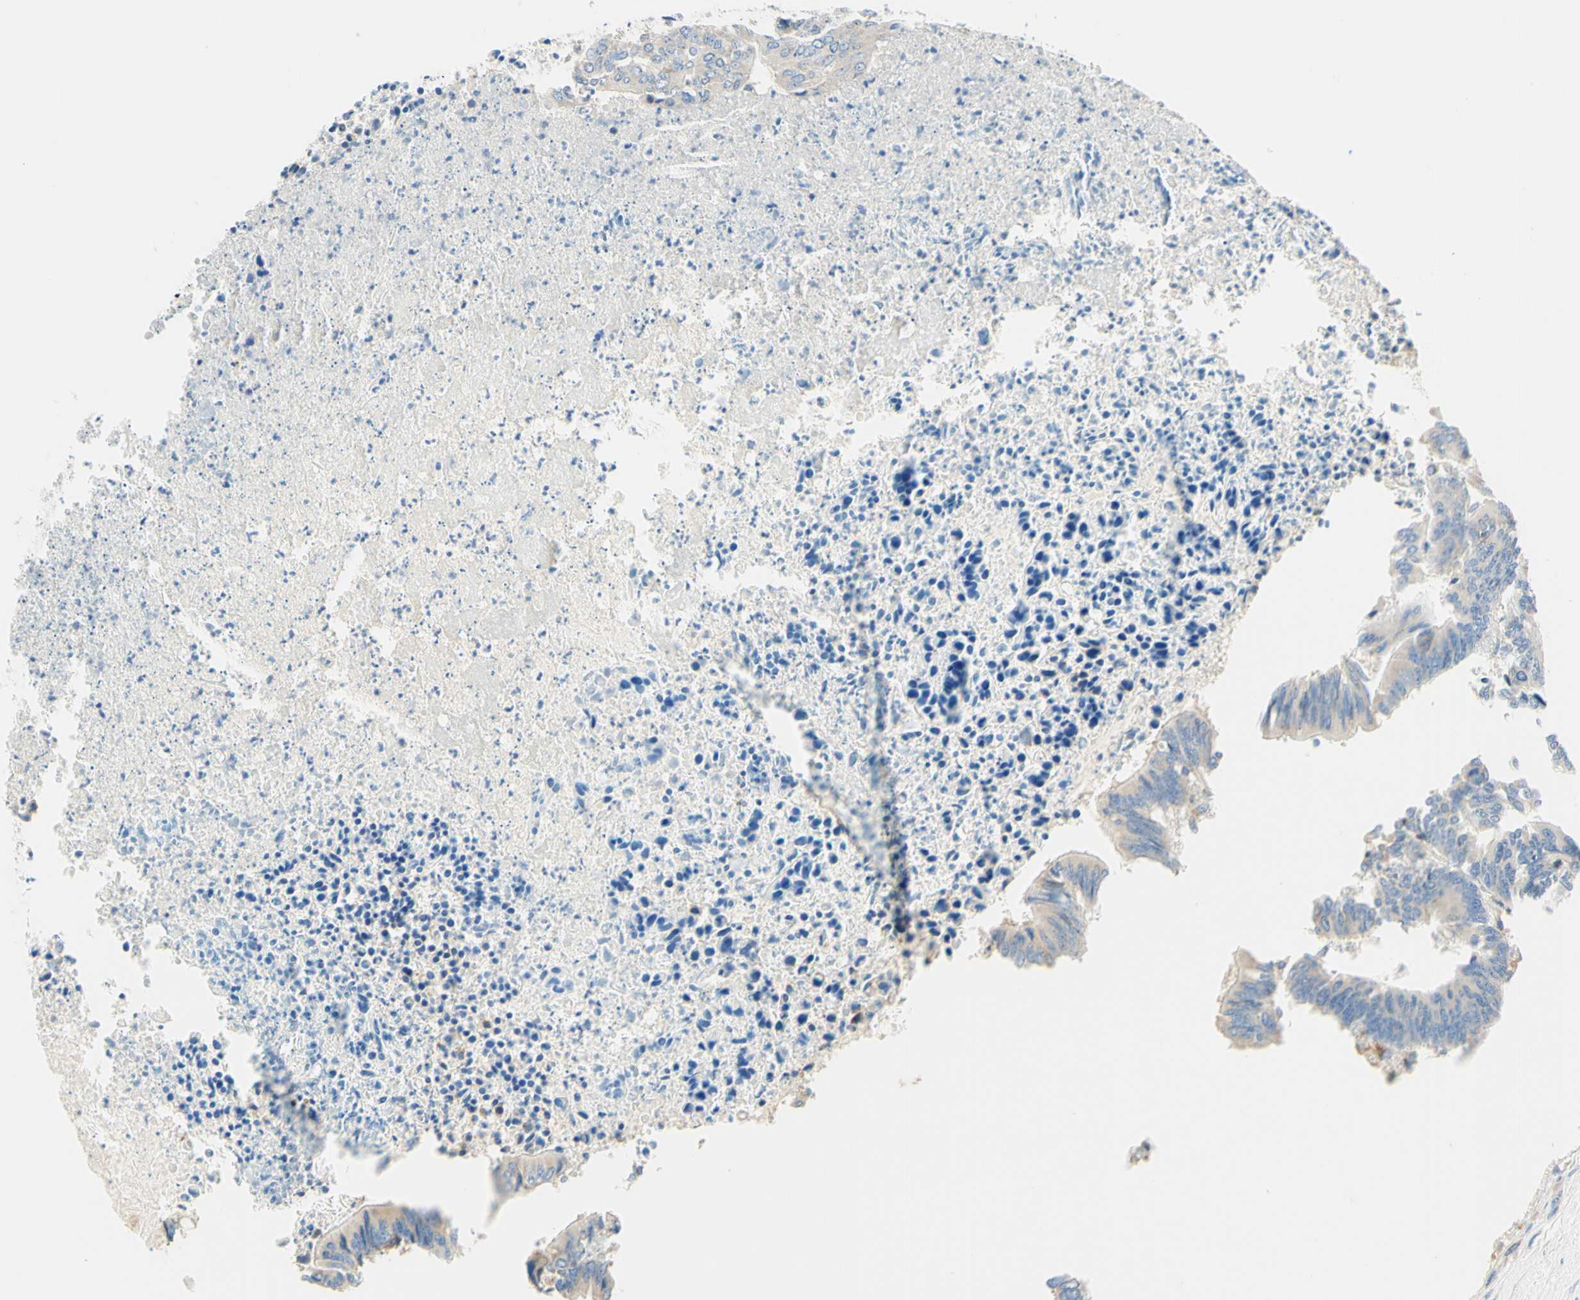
{"staining": {"intensity": "negative", "quantity": "none", "location": "none"}, "tissue": "colorectal cancer", "cell_type": "Tumor cells", "image_type": "cancer", "snomed": [{"axis": "morphology", "description": "Adenocarcinoma, NOS"}, {"axis": "topography", "description": "Rectum"}], "caption": "A high-resolution photomicrograph shows IHC staining of colorectal cancer, which displays no significant staining in tumor cells.", "gene": "LAT", "patient": {"sex": "male", "age": 63}}